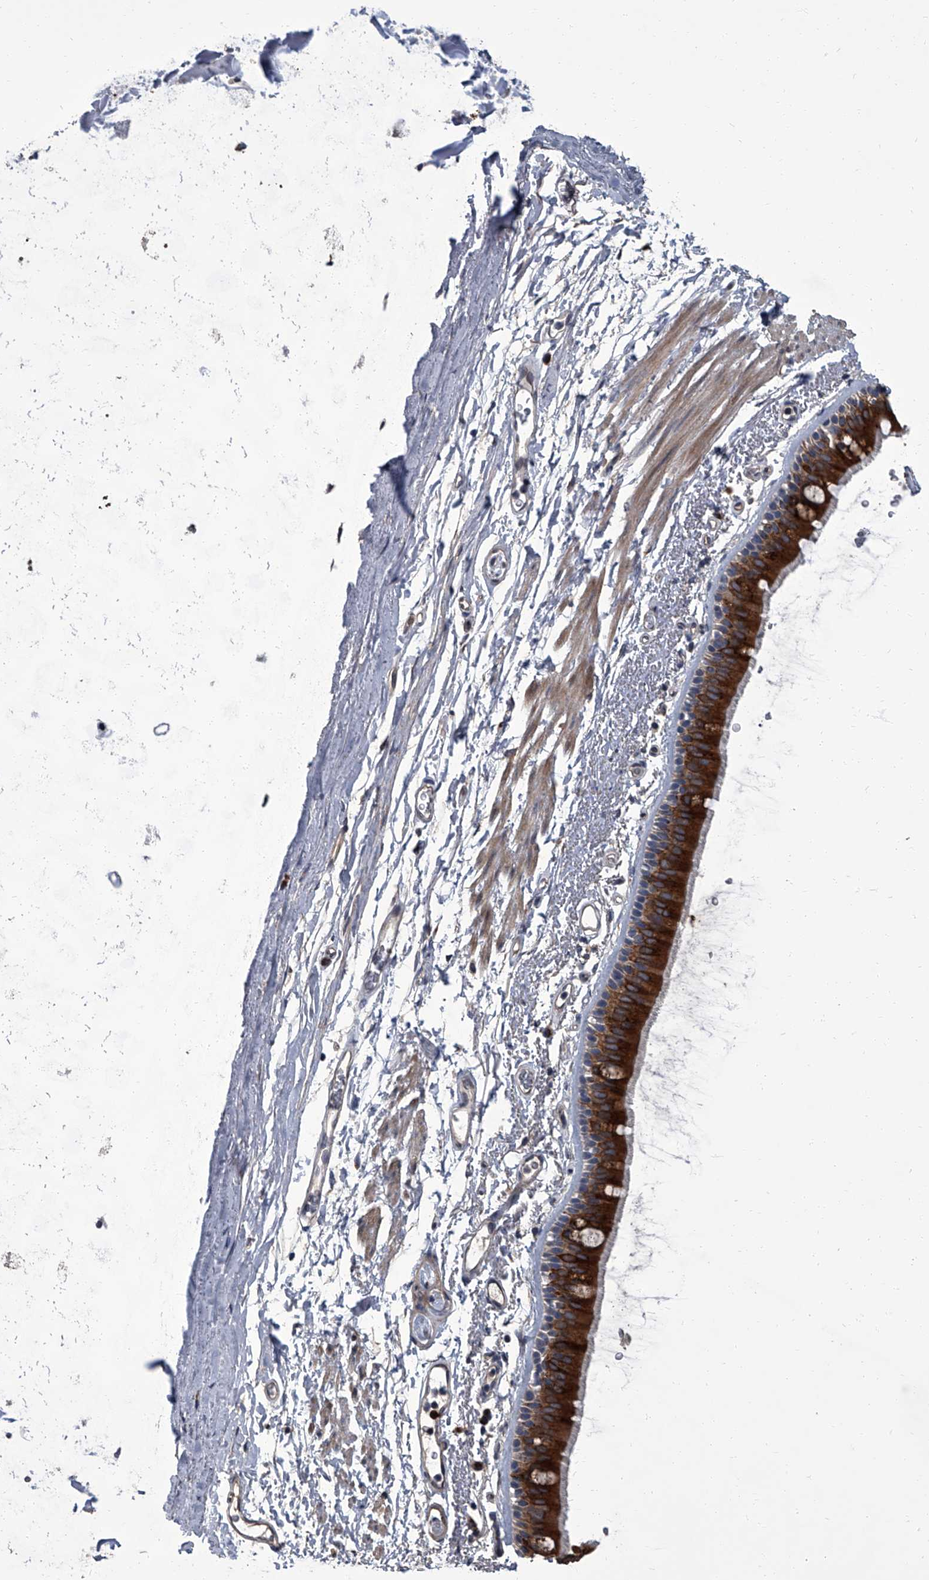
{"staining": {"intensity": "strong", "quantity": ">75%", "location": "cytoplasmic/membranous"}, "tissue": "bronchus", "cell_type": "Respiratory epithelial cells", "image_type": "normal", "snomed": [{"axis": "morphology", "description": "Normal tissue, NOS"}, {"axis": "topography", "description": "Lymph node"}, {"axis": "topography", "description": "Bronchus"}], "caption": "Brown immunohistochemical staining in unremarkable bronchus displays strong cytoplasmic/membranous staining in approximately >75% of respiratory epithelial cells. (IHC, brightfield microscopy, high magnification).", "gene": "SIRT4", "patient": {"sex": "female", "age": 70}}